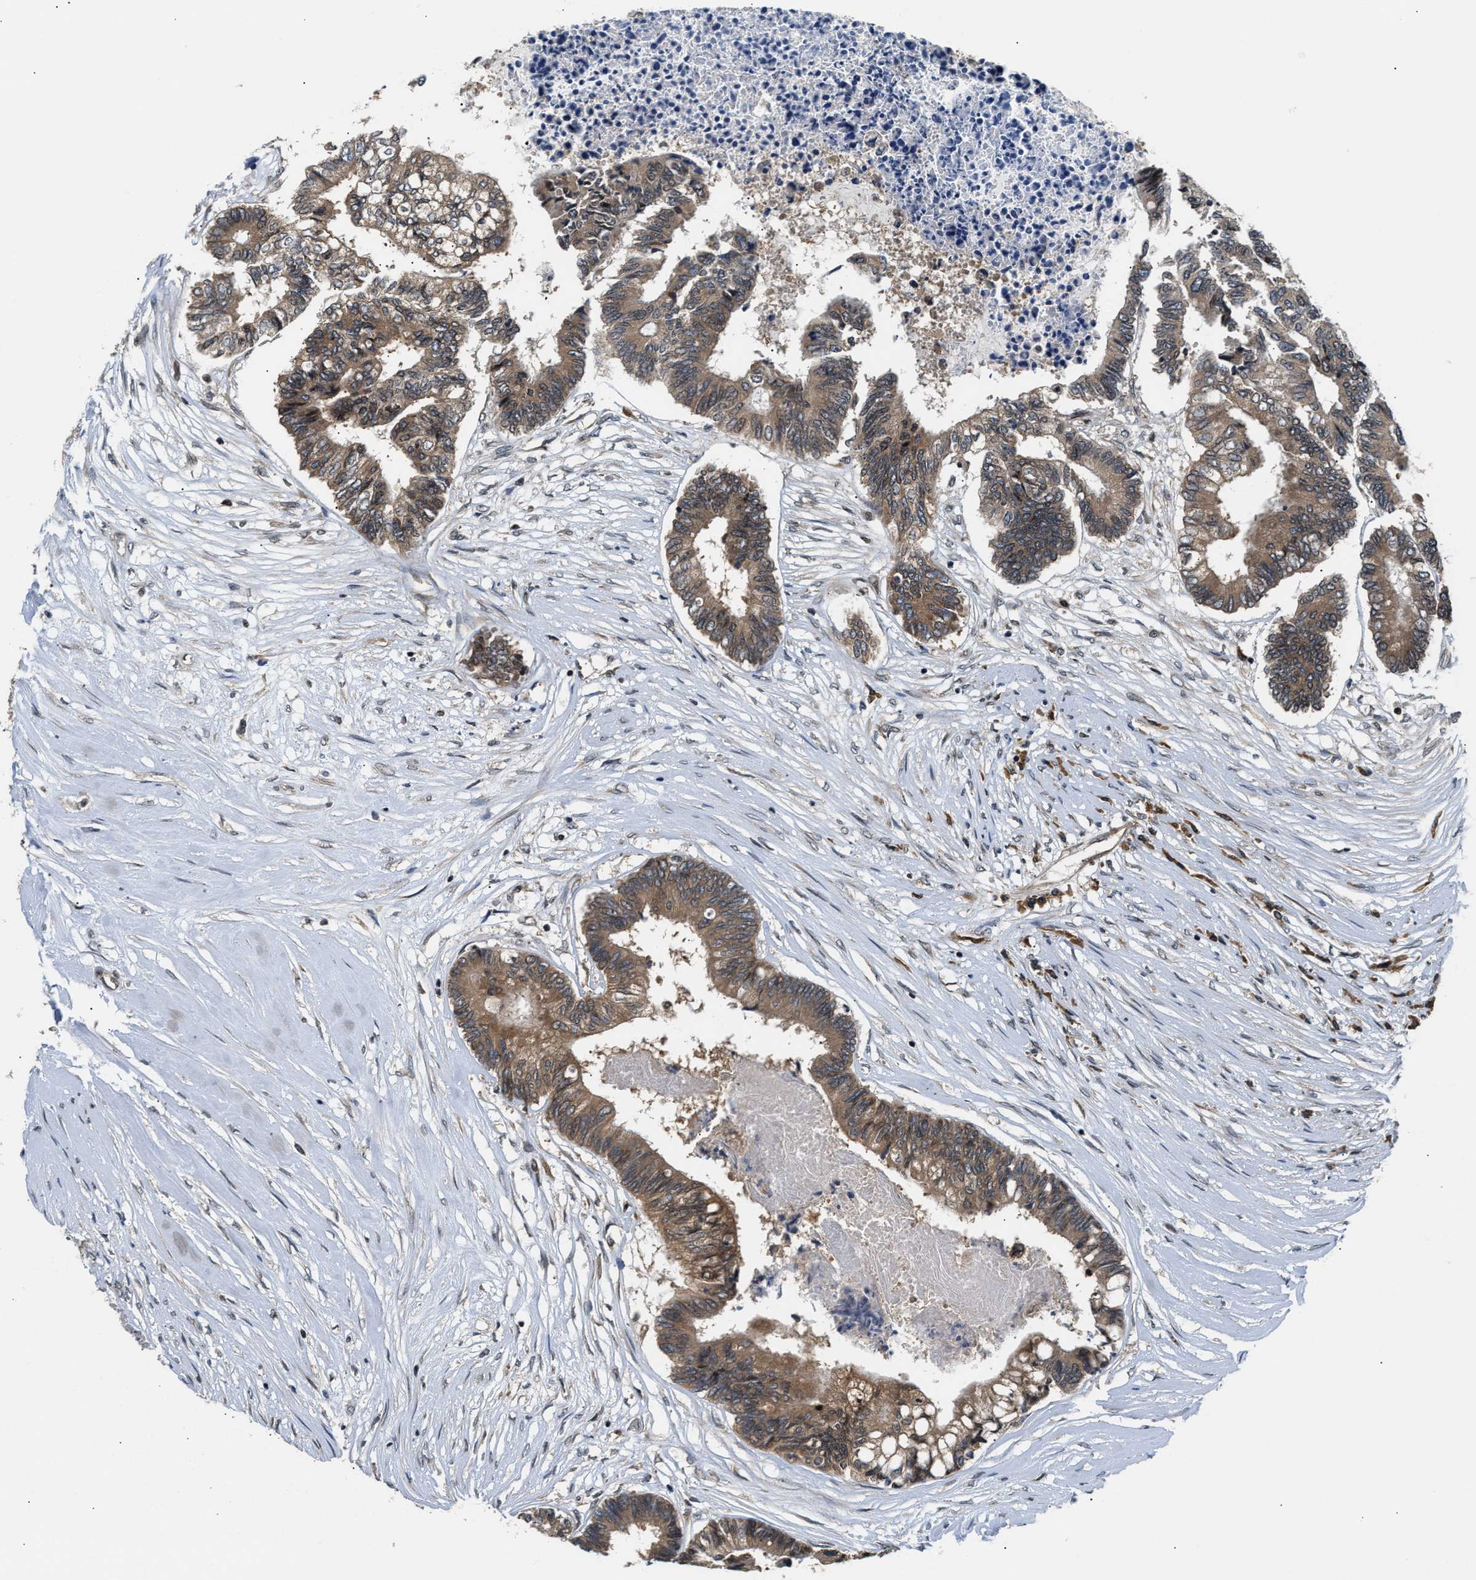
{"staining": {"intensity": "moderate", "quantity": ">75%", "location": "cytoplasmic/membranous"}, "tissue": "colorectal cancer", "cell_type": "Tumor cells", "image_type": "cancer", "snomed": [{"axis": "morphology", "description": "Adenocarcinoma, NOS"}, {"axis": "topography", "description": "Rectum"}], "caption": "Protein expression analysis of human colorectal cancer reveals moderate cytoplasmic/membranous positivity in about >75% of tumor cells.", "gene": "RAB29", "patient": {"sex": "male", "age": 63}}